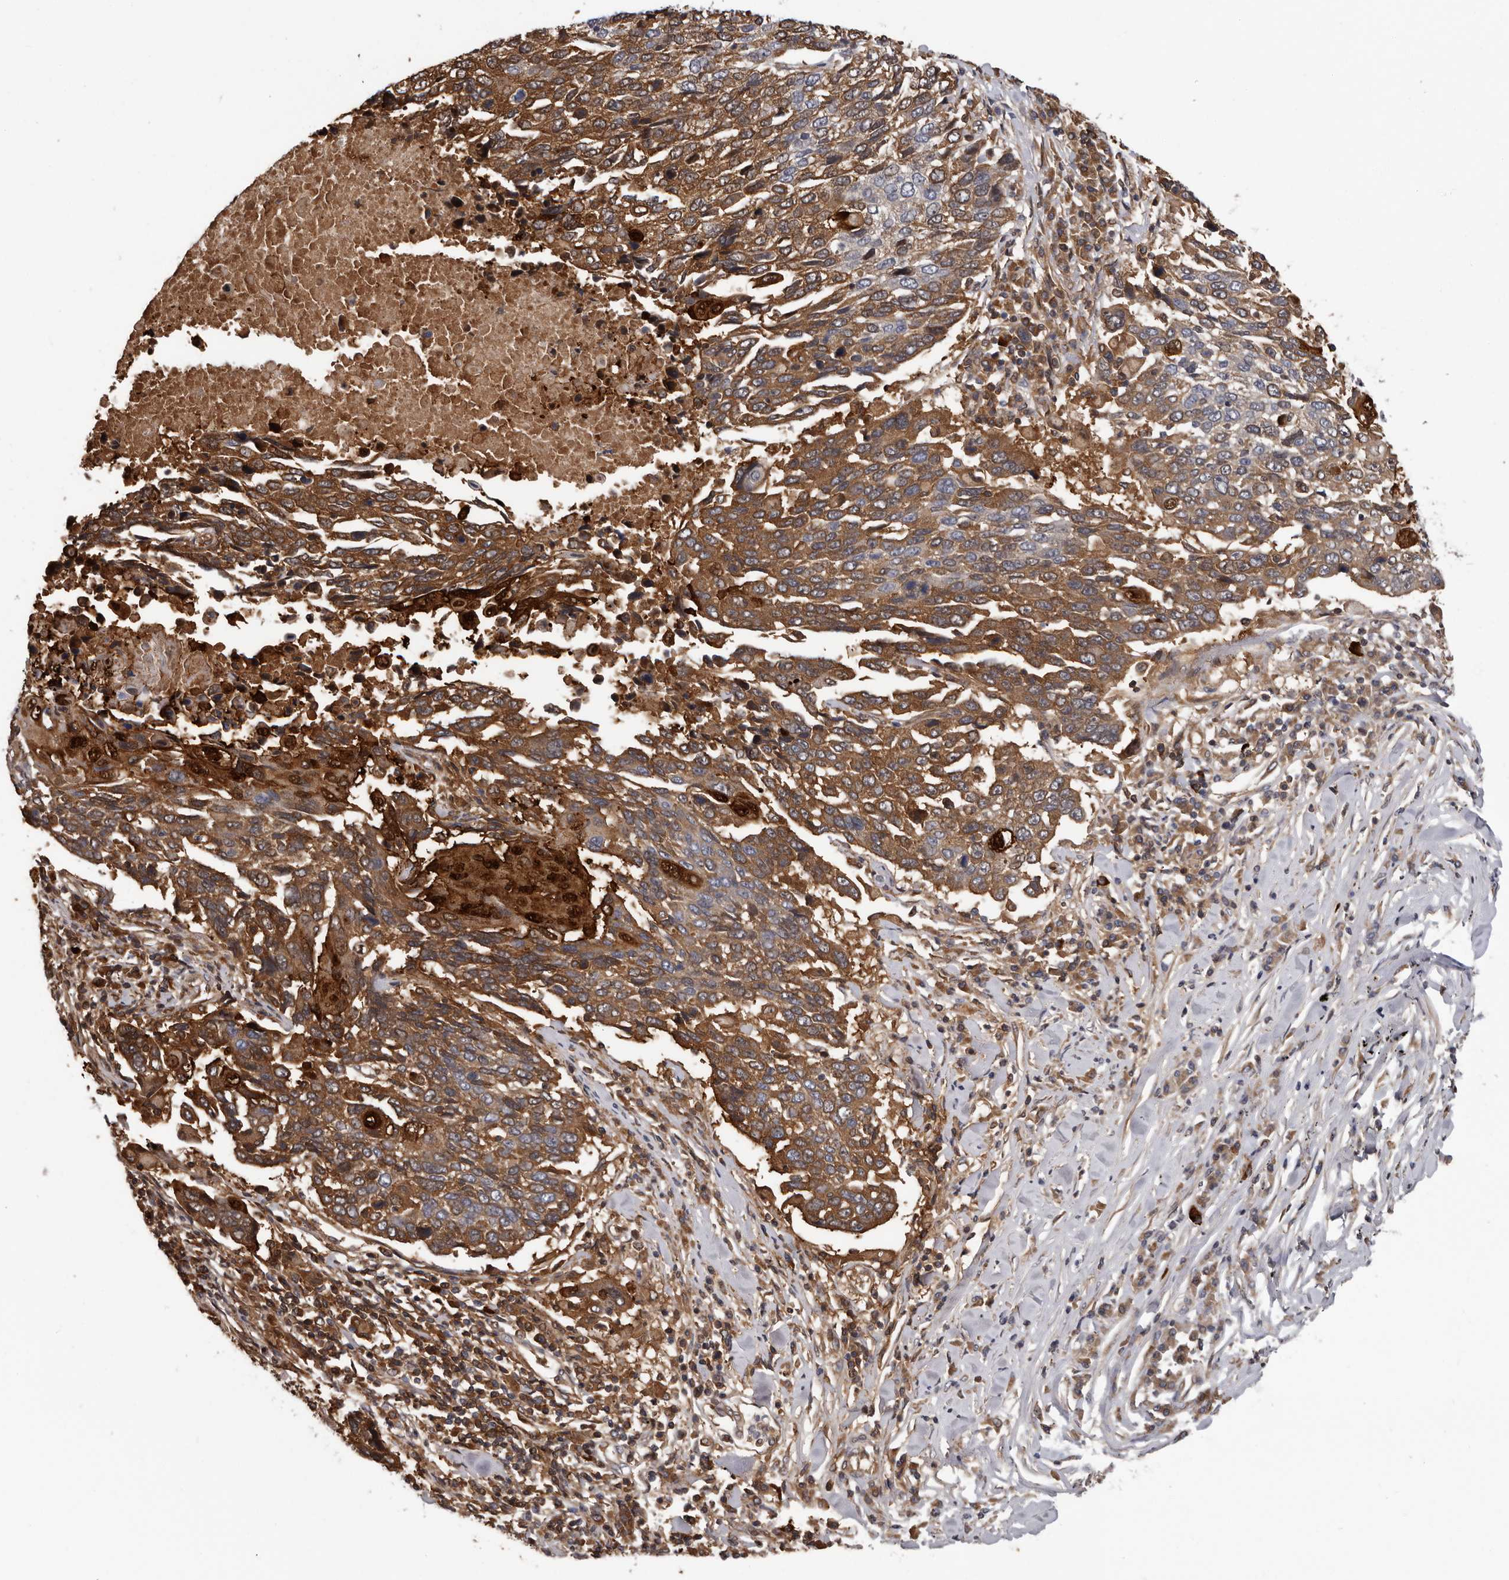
{"staining": {"intensity": "strong", "quantity": "25%-75%", "location": "cytoplasmic/membranous,nuclear"}, "tissue": "lung cancer", "cell_type": "Tumor cells", "image_type": "cancer", "snomed": [{"axis": "morphology", "description": "Squamous cell carcinoma, NOS"}, {"axis": "topography", "description": "Lung"}], "caption": "Immunohistochemical staining of squamous cell carcinoma (lung) exhibits strong cytoplasmic/membranous and nuclear protein positivity in approximately 25%-75% of tumor cells.", "gene": "MED8", "patient": {"sex": "male", "age": 66}}